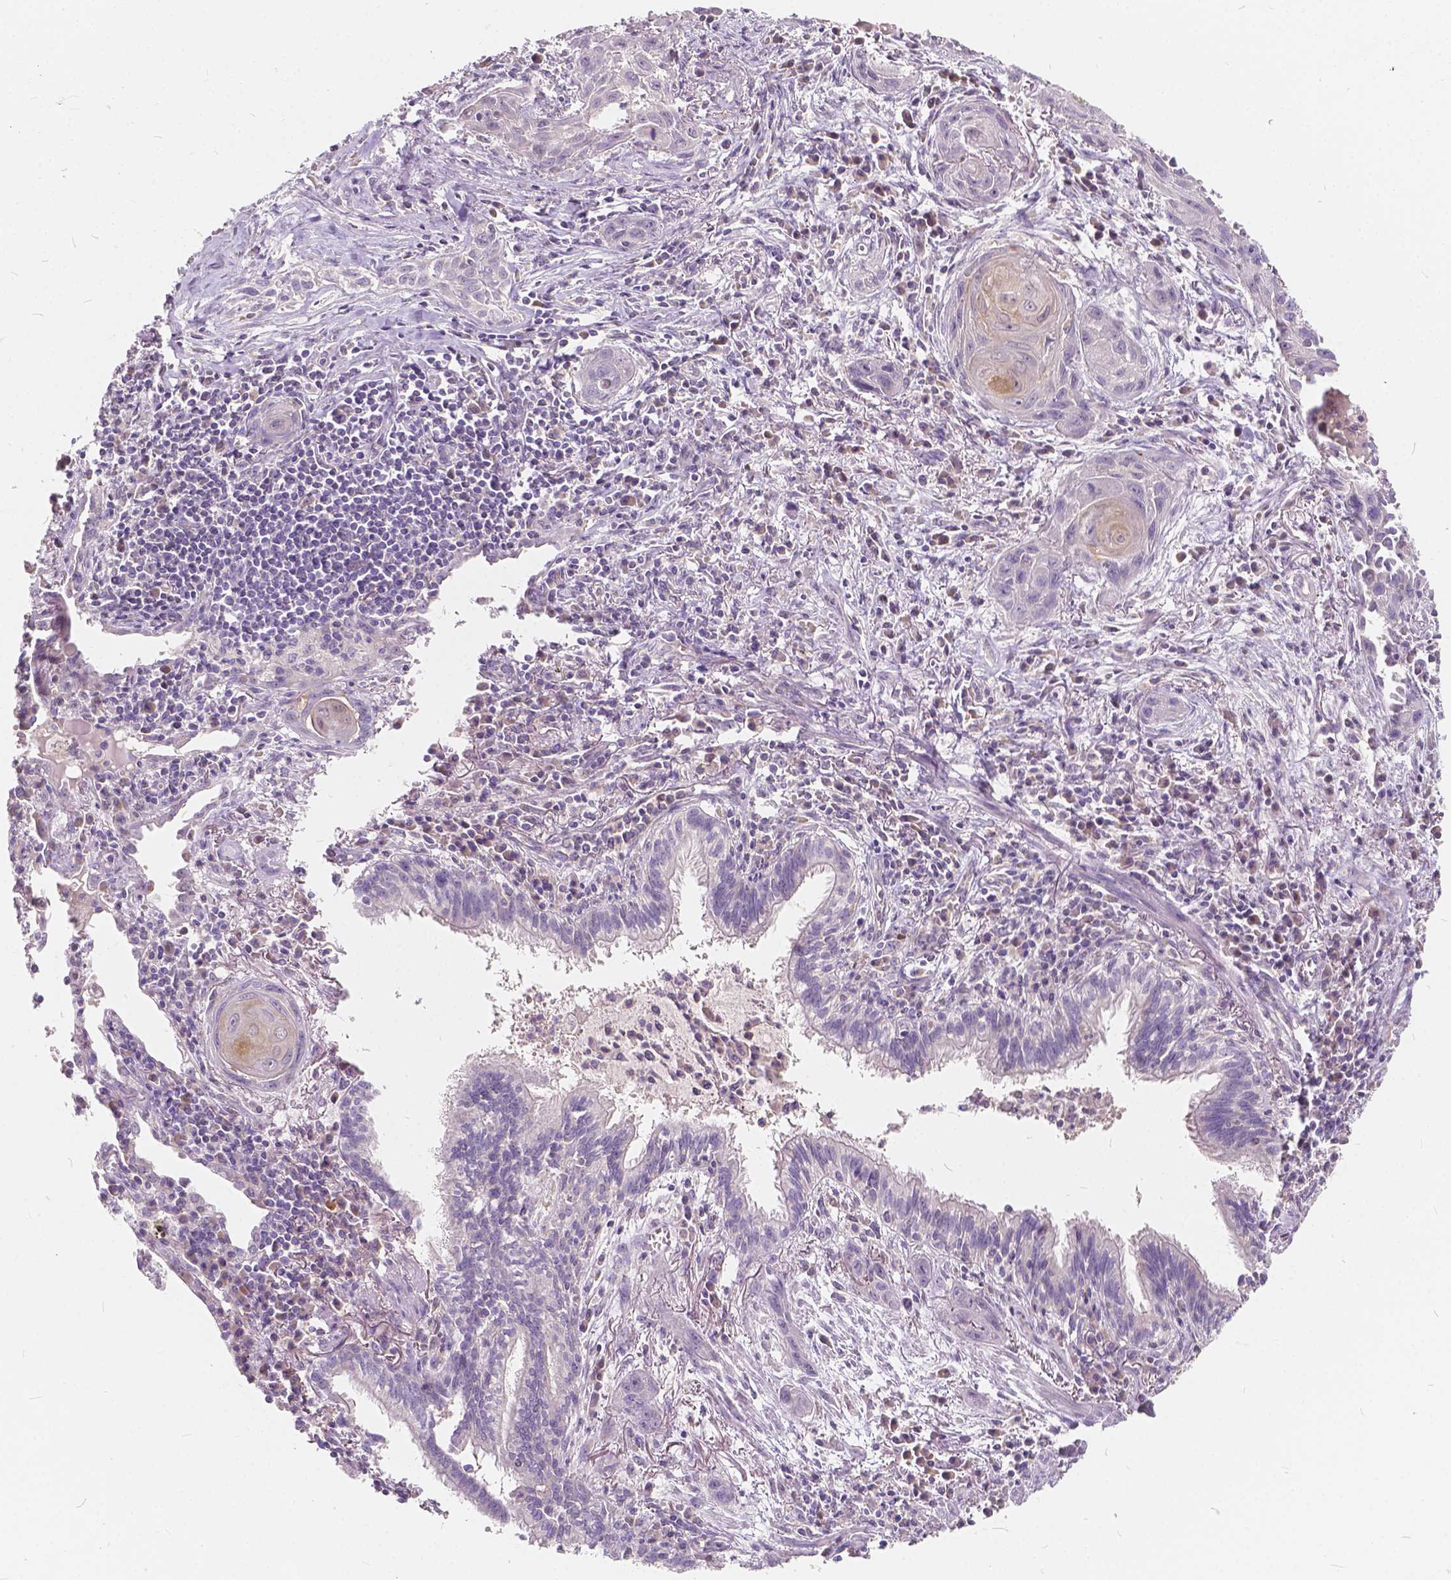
{"staining": {"intensity": "negative", "quantity": "none", "location": "none"}, "tissue": "lung cancer", "cell_type": "Tumor cells", "image_type": "cancer", "snomed": [{"axis": "morphology", "description": "Squamous cell carcinoma, NOS"}, {"axis": "topography", "description": "Lung"}], "caption": "Human squamous cell carcinoma (lung) stained for a protein using immunohistochemistry displays no positivity in tumor cells.", "gene": "KIAA0513", "patient": {"sex": "male", "age": 79}}